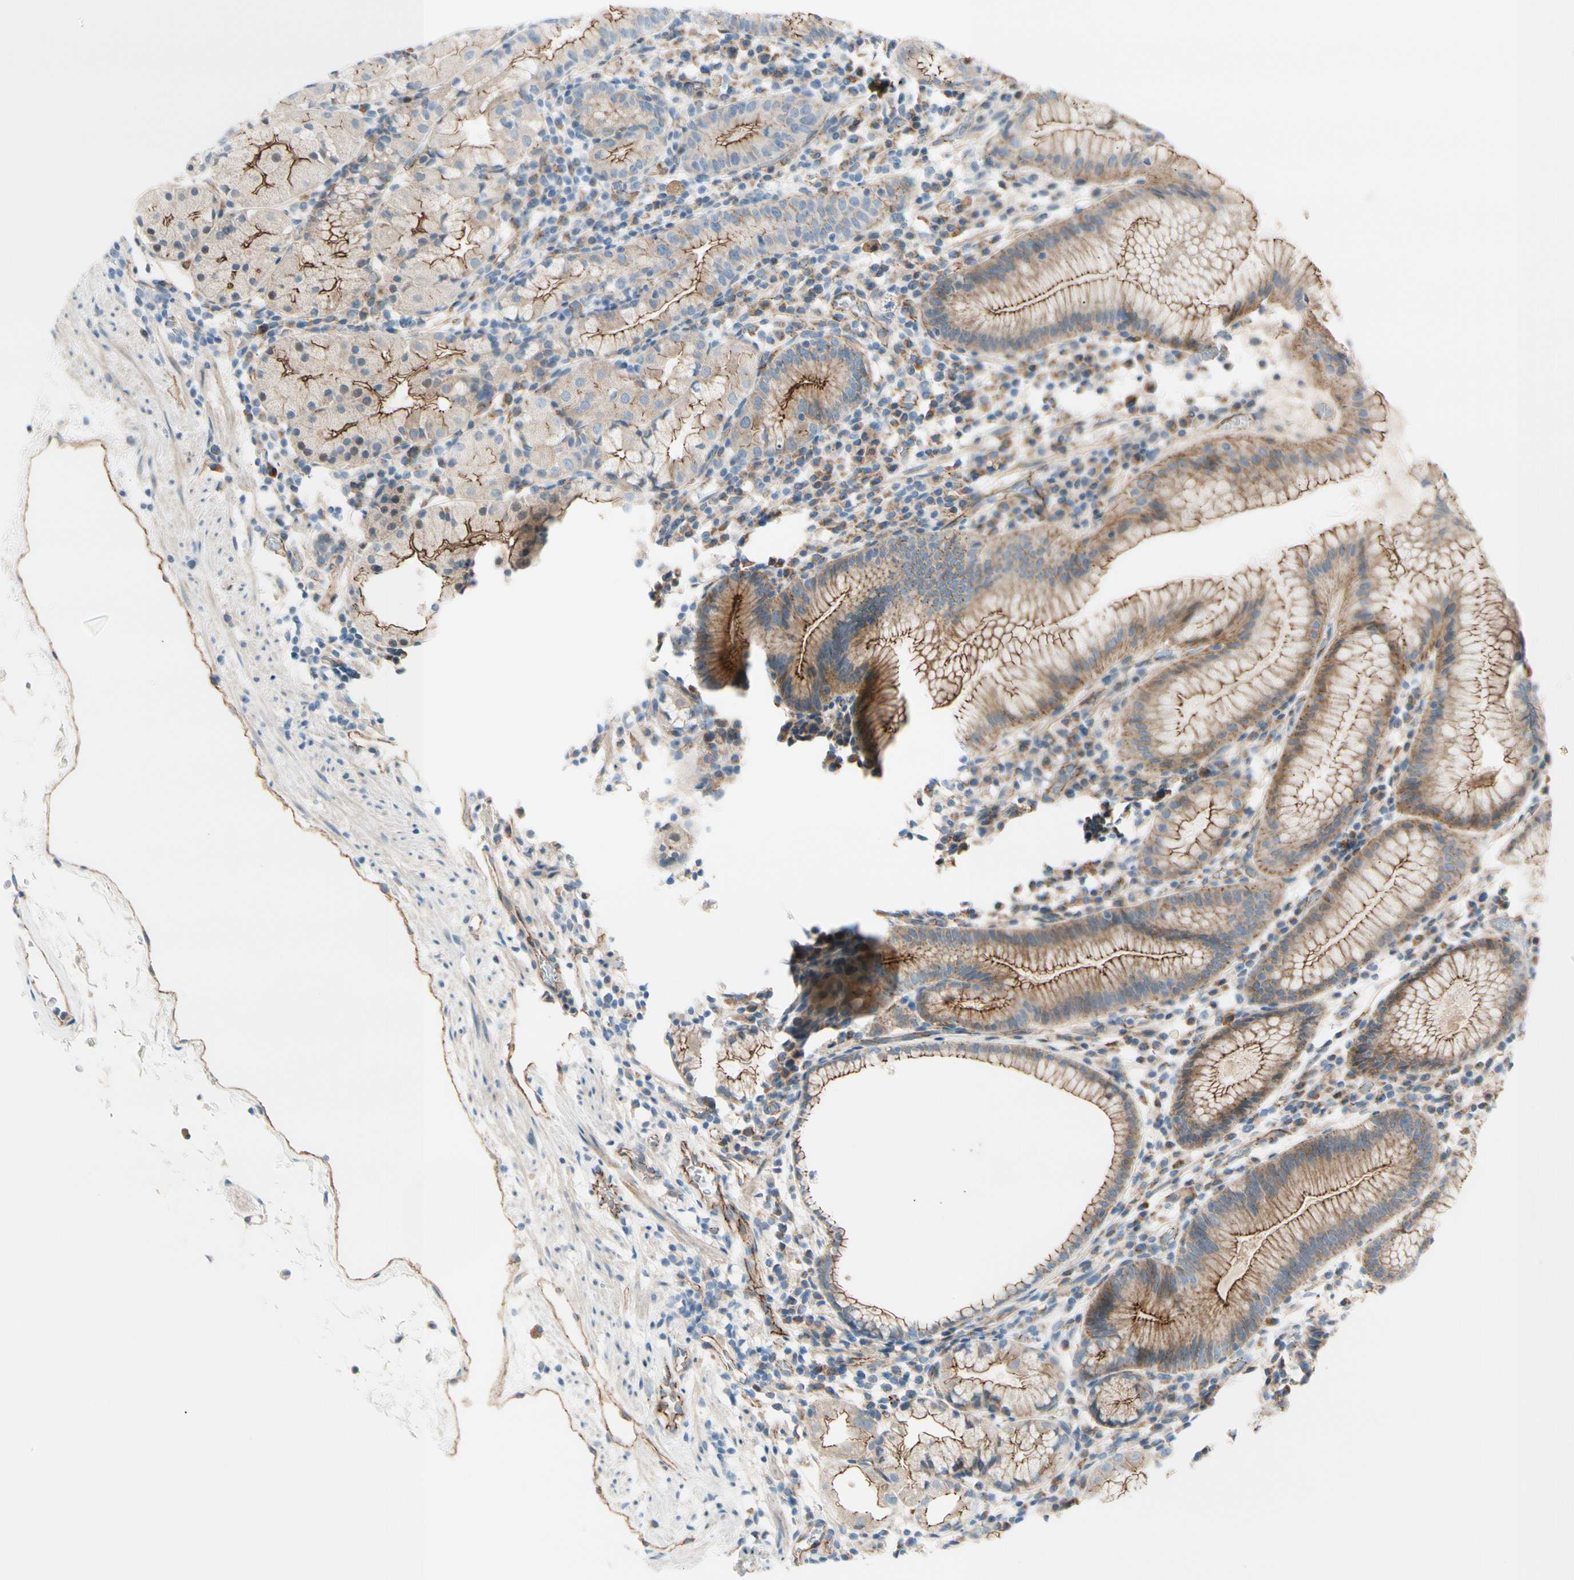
{"staining": {"intensity": "strong", "quantity": "<25%", "location": "cytoplasmic/membranous"}, "tissue": "stomach", "cell_type": "Glandular cells", "image_type": "normal", "snomed": [{"axis": "morphology", "description": "Normal tissue, NOS"}, {"axis": "topography", "description": "Stomach"}, {"axis": "topography", "description": "Stomach, lower"}], "caption": "A micrograph of human stomach stained for a protein demonstrates strong cytoplasmic/membranous brown staining in glandular cells.", "gene": "TJP1", "patient": {"sex": "female", "age": 75}}